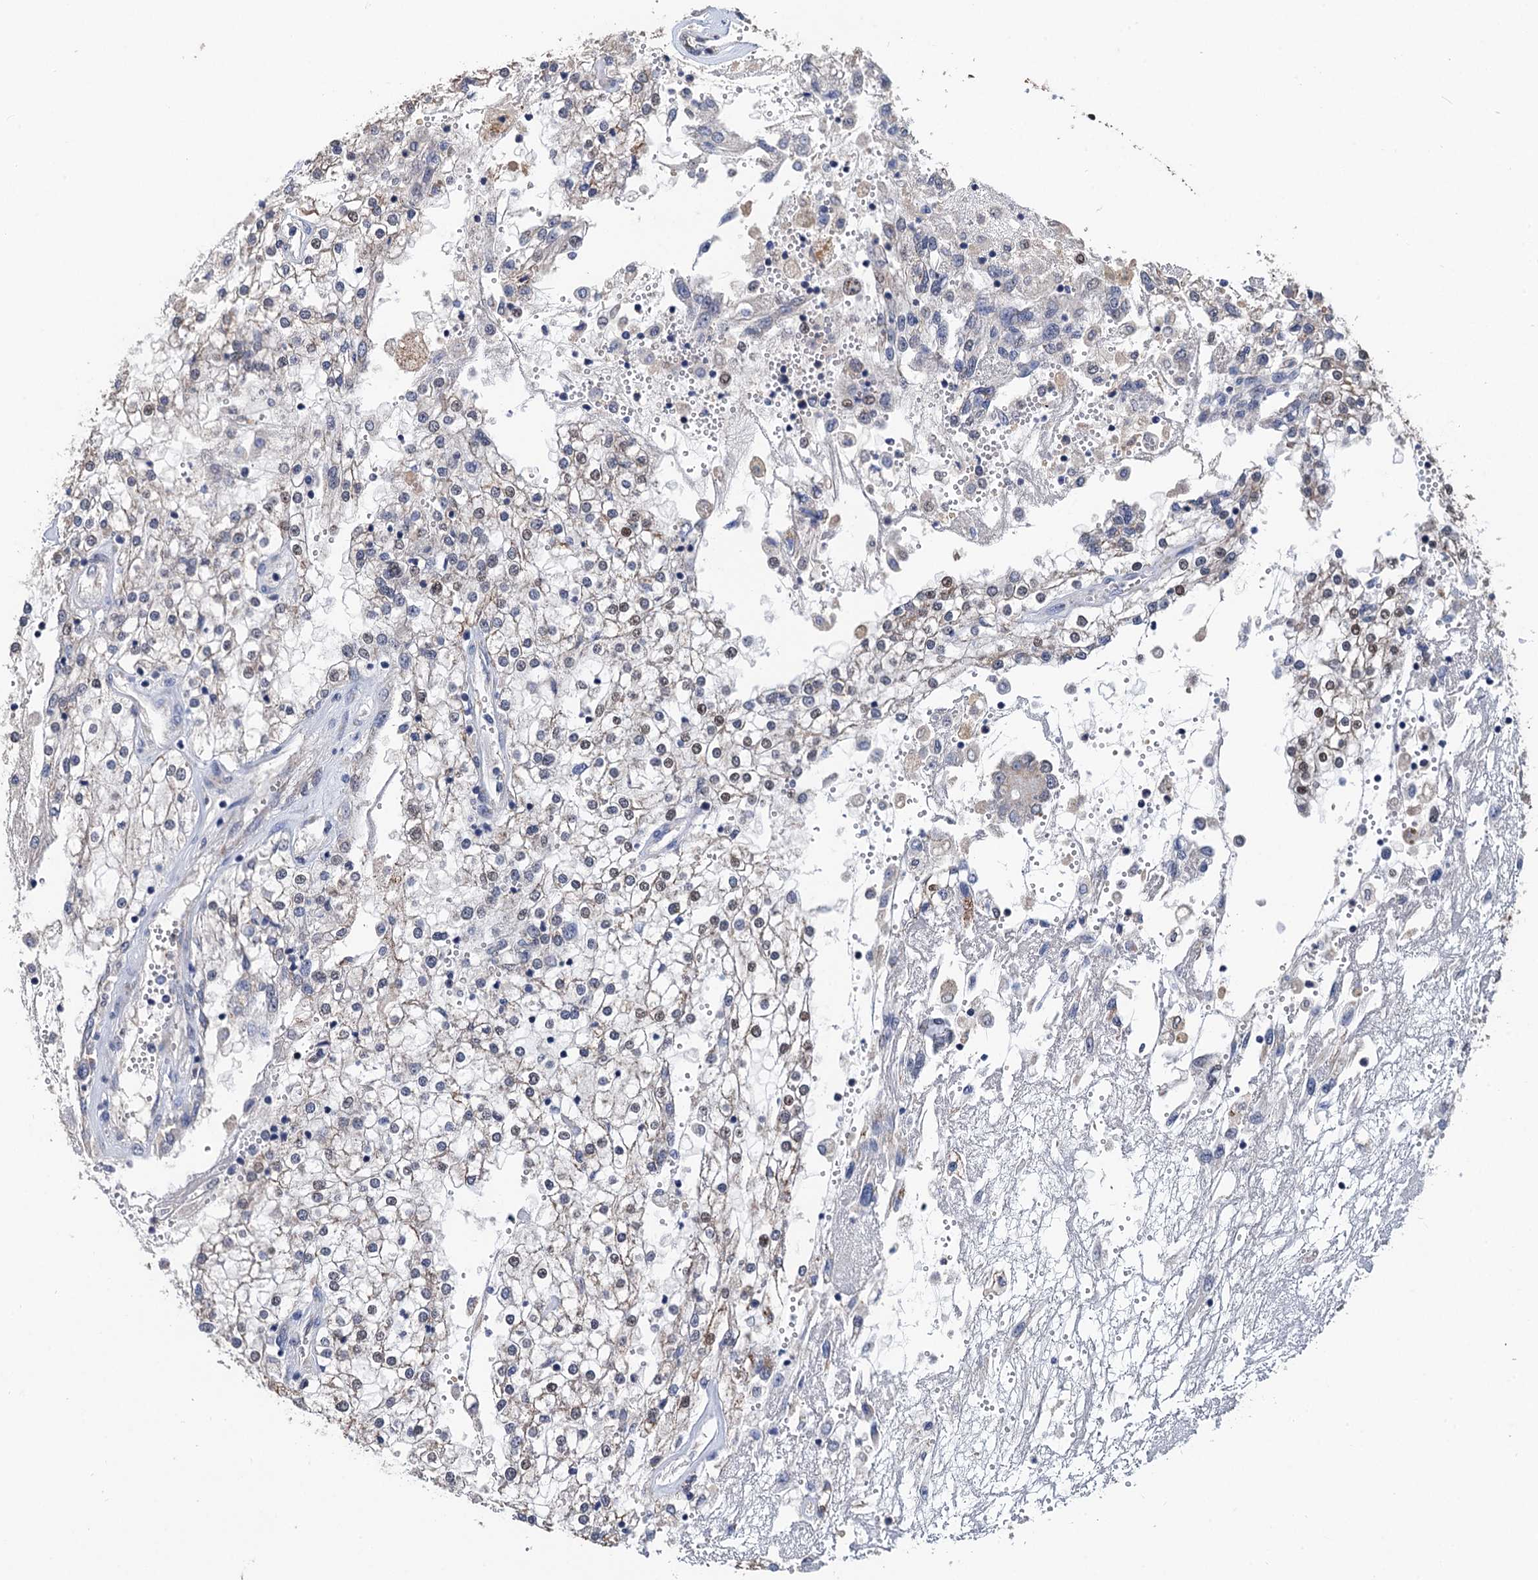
{"staining": {"intensity": "weak", "quantity": "25%-75%", "location": "cytoplasmic/membranous,nuclear"}, "tissue": "renal cancer", "cell_type": "Tumor cells", "image_type": "cancer", "snomed": [{"axis": "morphology", "description": "Adenocarcinoma, NOS"}, {"axis": "topography", "description": "Kidney"}], "caption": "A low amount of weak cytoplasmic/membranous and nuclear staining is appreciated in about 25%-75% of tumor cells in adenocarcinoma (renal) tissue. (Stains: DAB in brown, nuclei in blue, Microscopy: brightfield microscopy at high magnification).", "gene": "TSEN34", "patient": {"sex": "female", "age": 52}}